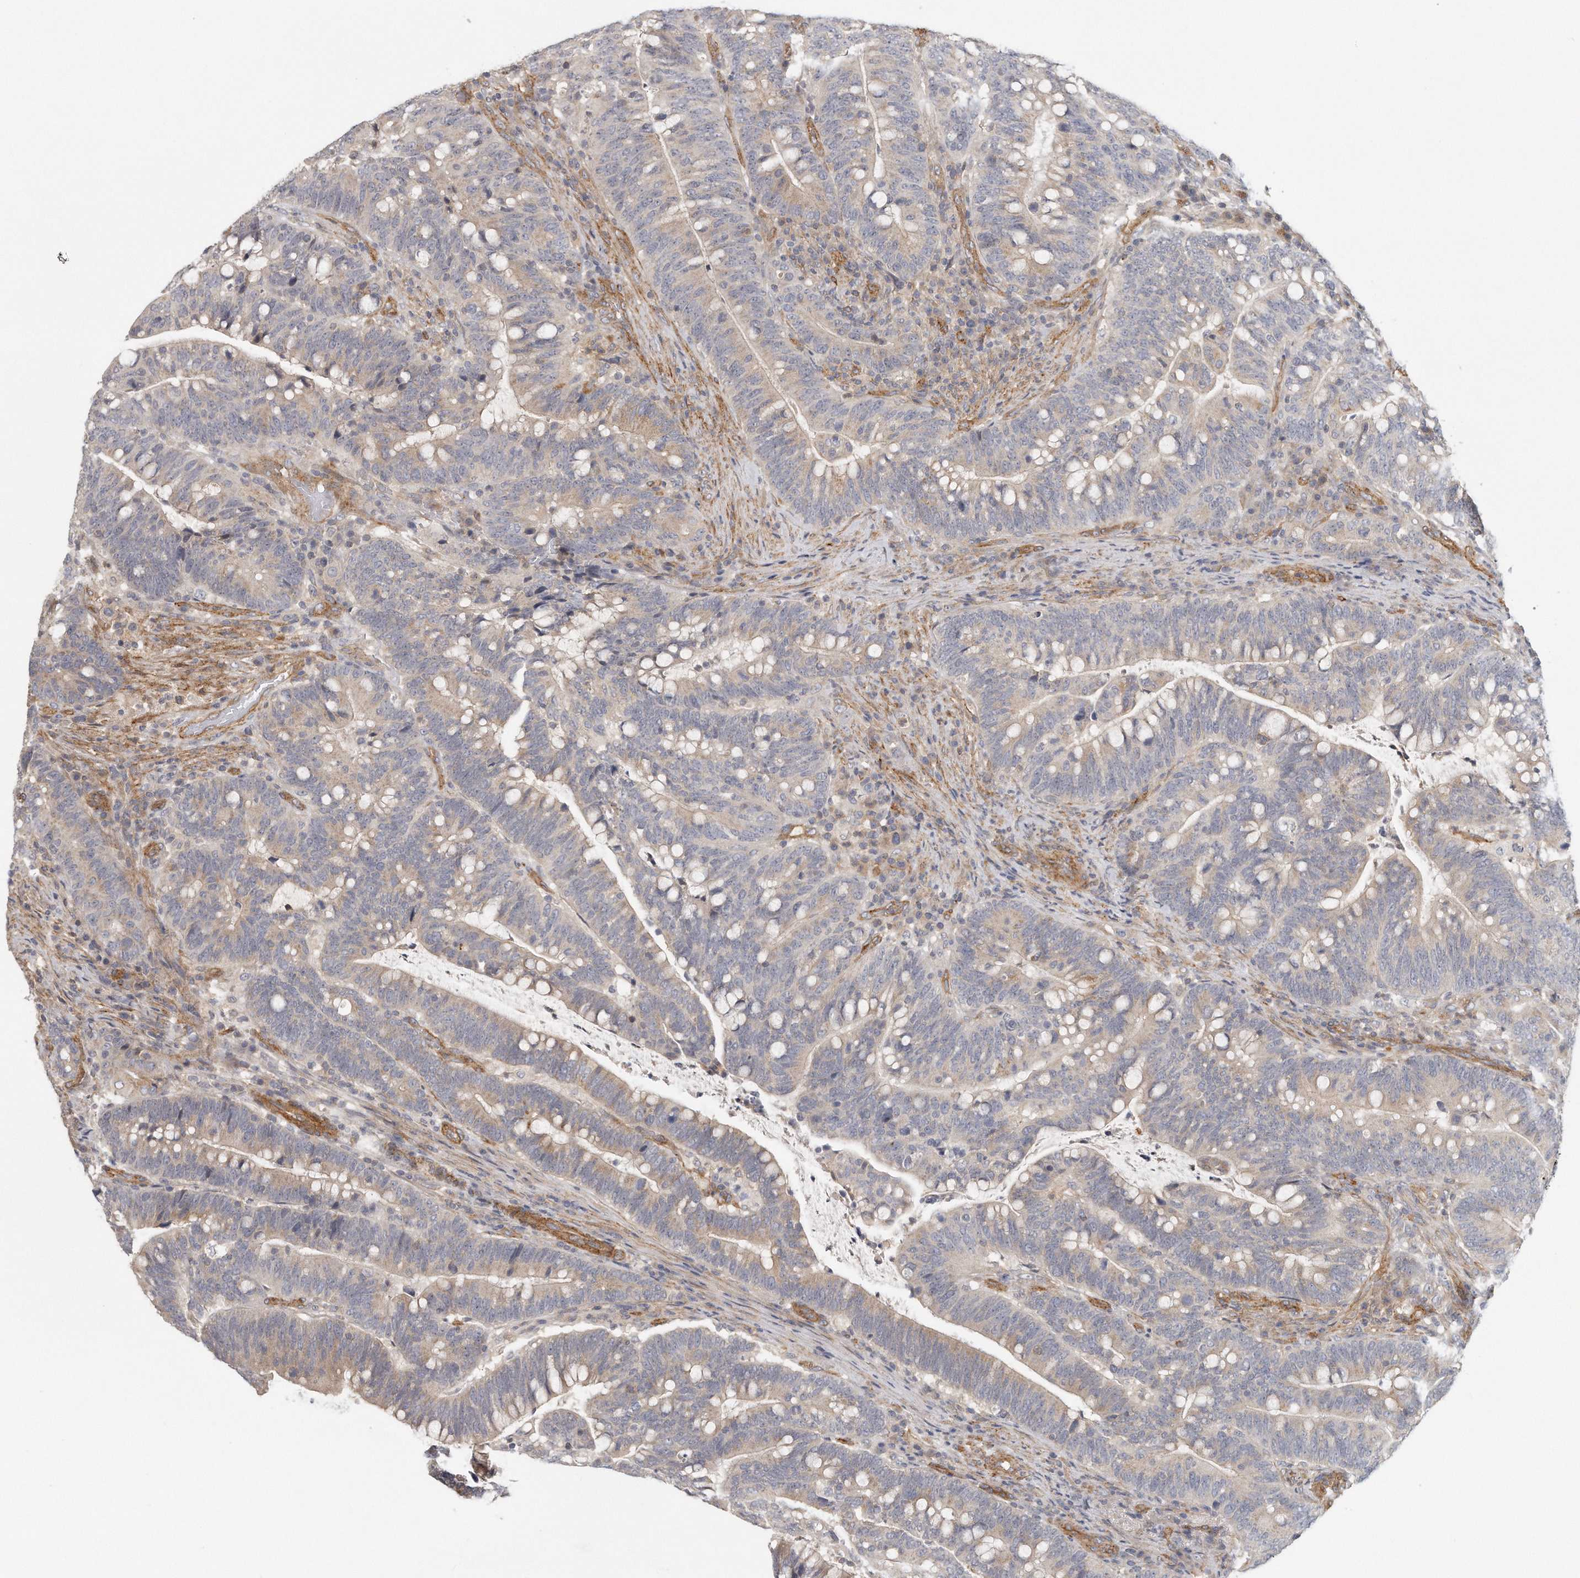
{"staining": {"intensity": "weak", "quantity": "25%-75%", "location": "cytoplasmic/membranous"}, "tissue": "colorectal cancer", "cell_type": "Tumor cells", "image_type": "cancer", "snomed": [{"axis": "morphology", "description": "Adenocarcinoma, NOS"}, {"axis": "topography", "description": "Colon"}], "caption": "A histopathology image of adenocarcinoma (colorectal) stained for a protein shows weak cytoplasmic/membranous brown staining in tumor cells. The staining was performed using DAB, with brown indicating positive protein expression. Nuclei are stained blue with hematoxylin.", "gene": "MTERF4", "patient": {"sex": "female", "age": 66}}